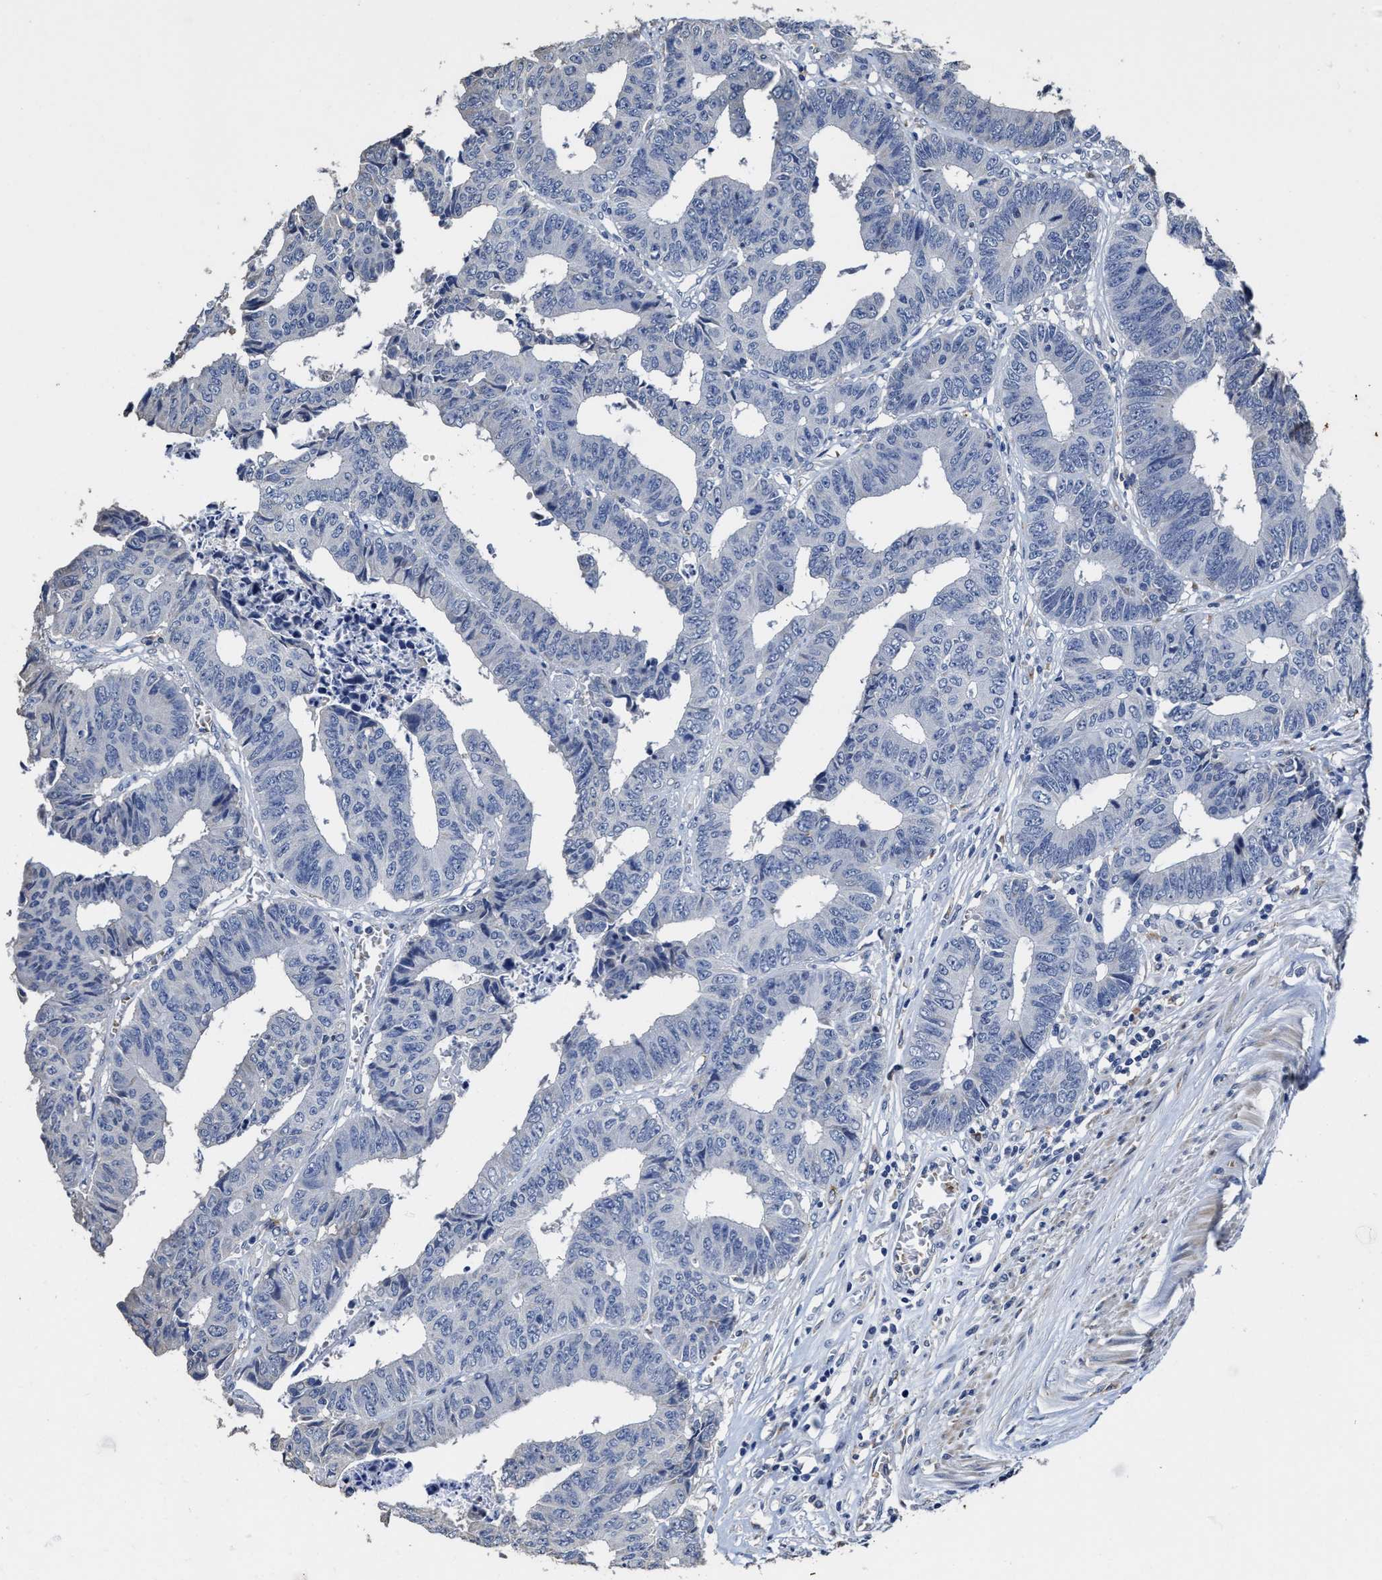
{"staining": {"intensity": "negative", "quantity": "none", "location": "none"}, "tissue": "colorectal cancer", "cell_type": "Tumor cells", "image_type": "cancer", "snomed": [{"axis": "morphology", "description": "Adenocarcinoma, NOS"}, {"axis": "topography", "description": "Rectum"}], "caption": "High power microscopy micrograph of an immunohistochemistry (IHC) micrograph of colorectal cancer, revealing no significant staining in tumor cells.", "gene": "ZFAT", "patient": {"sex": "male", "age": 84}}